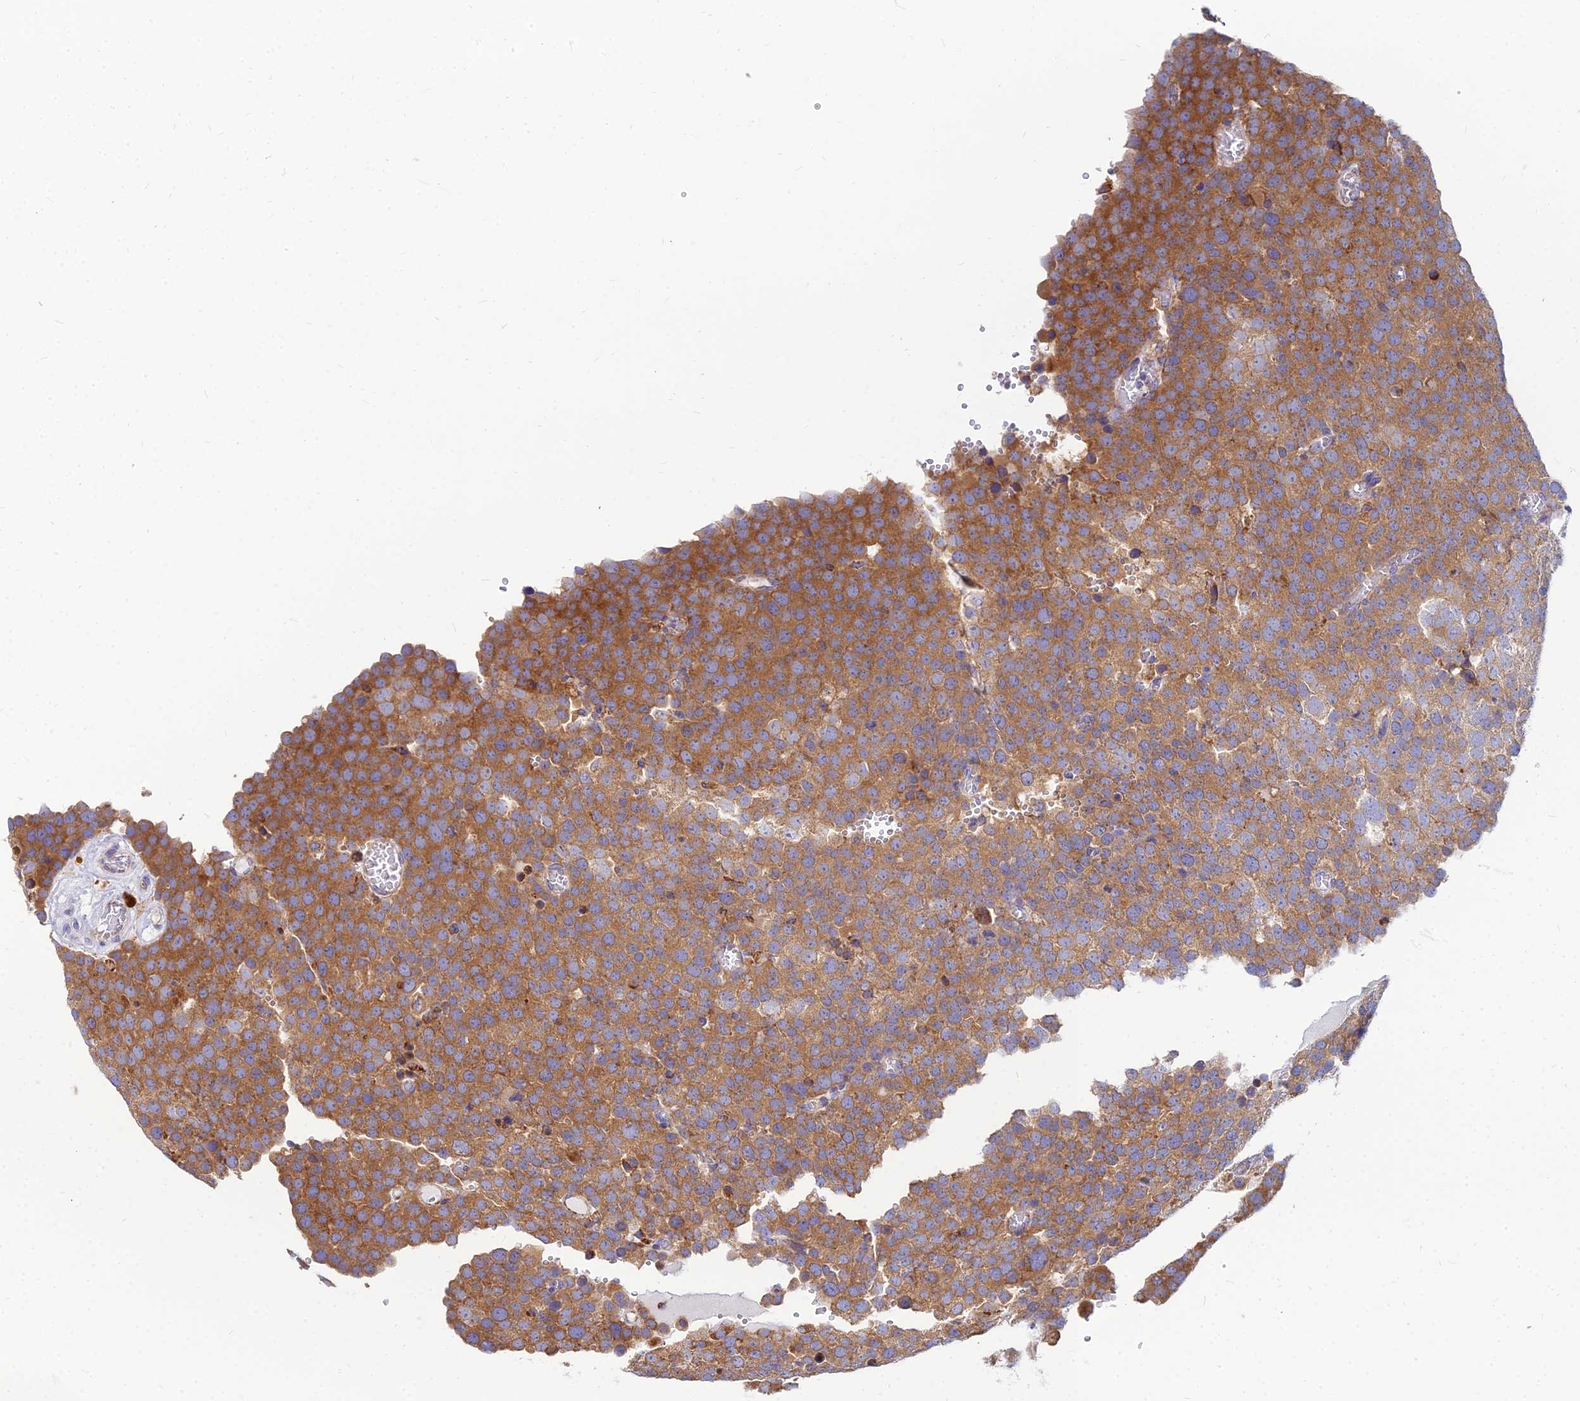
{"staining": {"intensity": "moderate", "quantity": ">75%", "location": "cytoplasmic/membranous"}, "tissue": "testis cancer", "cell_type": "Tumor cells", "image_type": "cancer", "snomed": [{"axis": "morphology", "description": "Normal tissue, NOS"}, {"axis": "morphology", "description": "Seminoma, NOS"}, {"axis": "topography", "description": "Testis"}], "caption": "DAB immunohistochemical staining of human testis cancer shows moderate cytoplasmic/membranous protein staining in about >75% of tumor cells.", "gene": "CCT6B", "patient": {"sex": "male", "age": 71}}